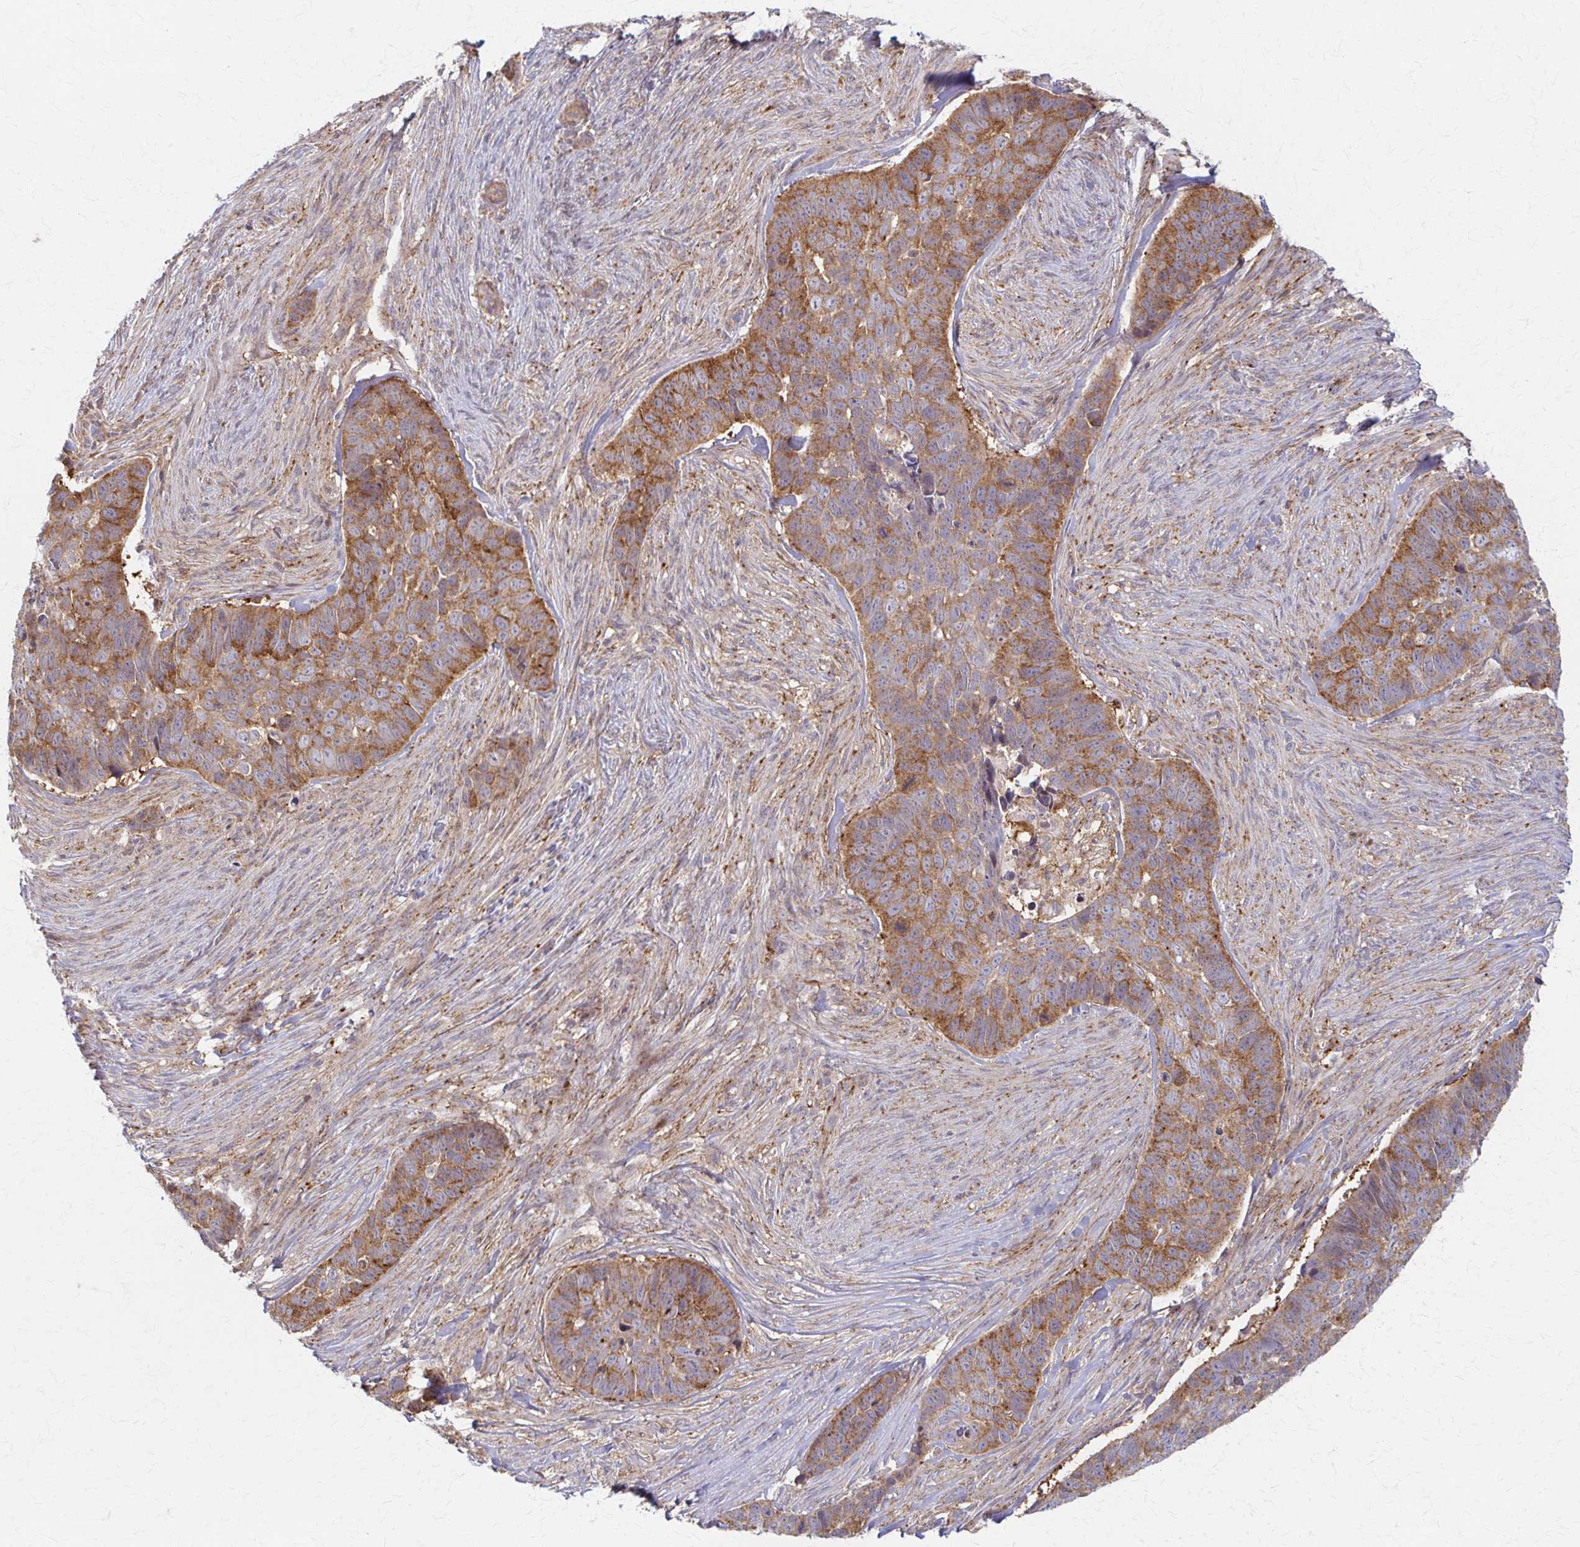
{"staining": {"intensity": "moderate", "quantity": ">75%", "location": "cytoplasmic/membranous"}, "tissue": "skin cancer", "cell_type": "Tumor cells", "image_type": "cancer", "snomed": [{"axis": "morphology", "description": "Basal cell carcinoma"}, {"axis": "topography", "description": "Skin"}], "caption": "Protein expression analysis of skin cancer exhibits moderate cytoplasmic/membranous expression in about >75% of tumor cells.", "gene": "ARHGAP35", "patient": {"sex": "female", "age": 82}}